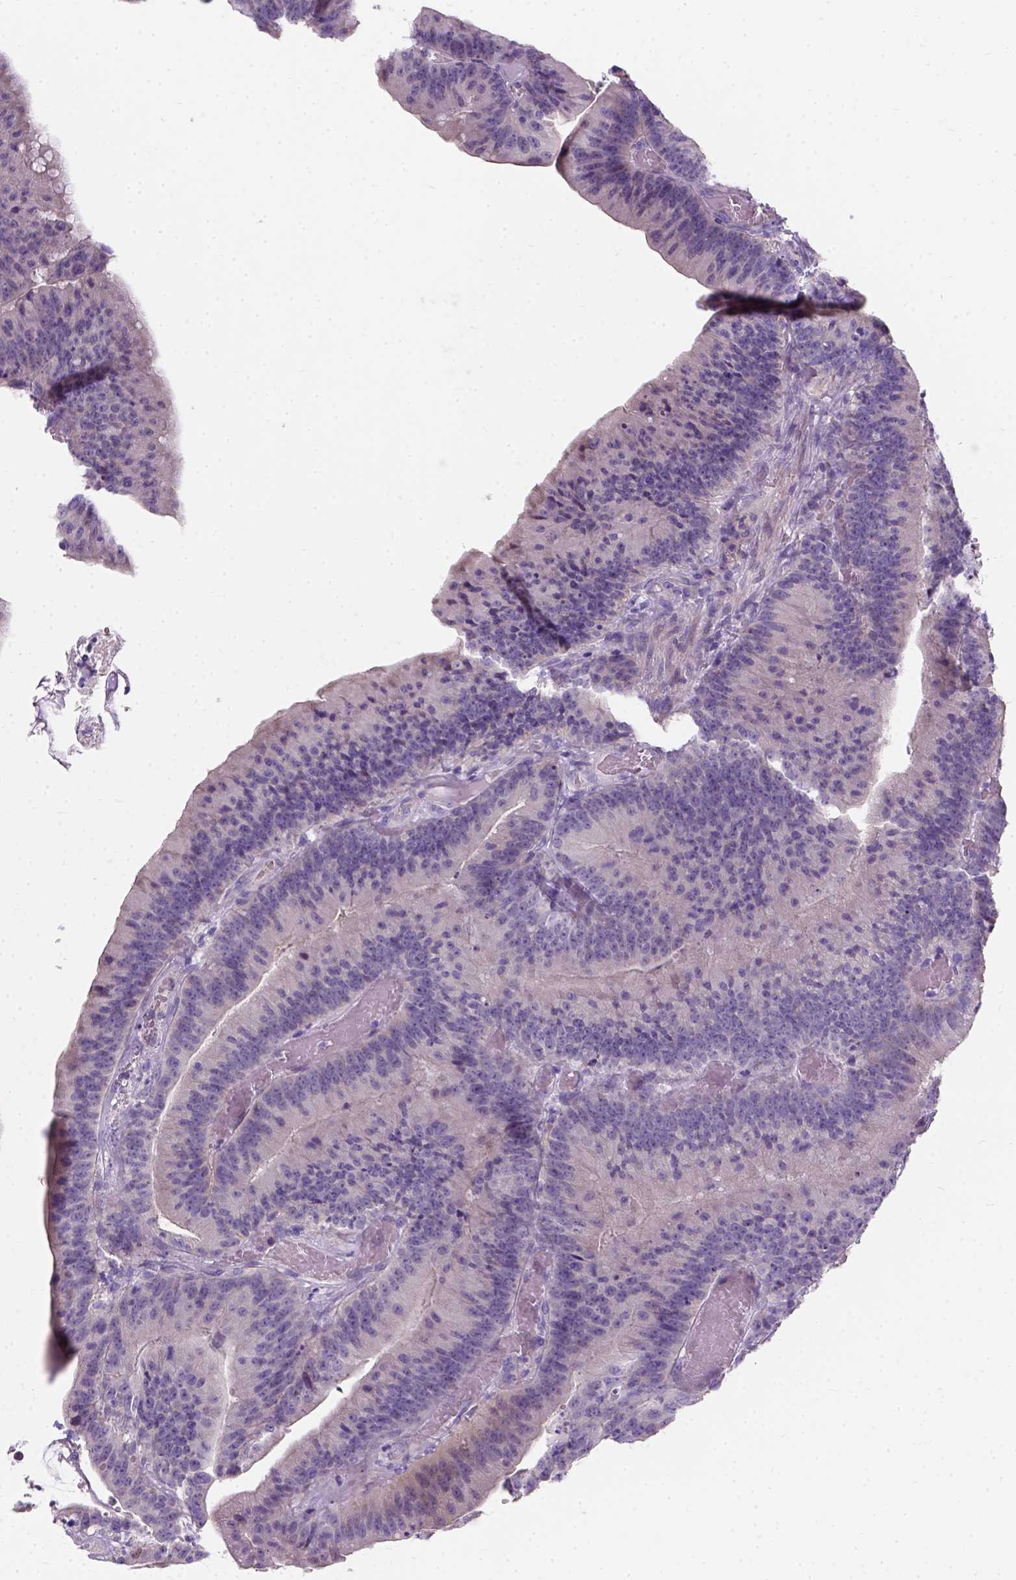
{"staining": {"intensity": "negative", "quantity": "none", "location": "none"}, "tissue": "colorectal cancer", "cell_type": "Tumor cells", "image_type": "cancer", "snomed": [{"axis": "morphology", "description": "Adenocarcinoma, NOS"}, {"axis": "topography", "description": "Colon"}], "caption": "Histopathology image shows no significant protein positivity in tumor cells of adenocarcinoma (colorectal).", "gene": "C20orf144", "patient": {"sex": "female", "age": 78}}